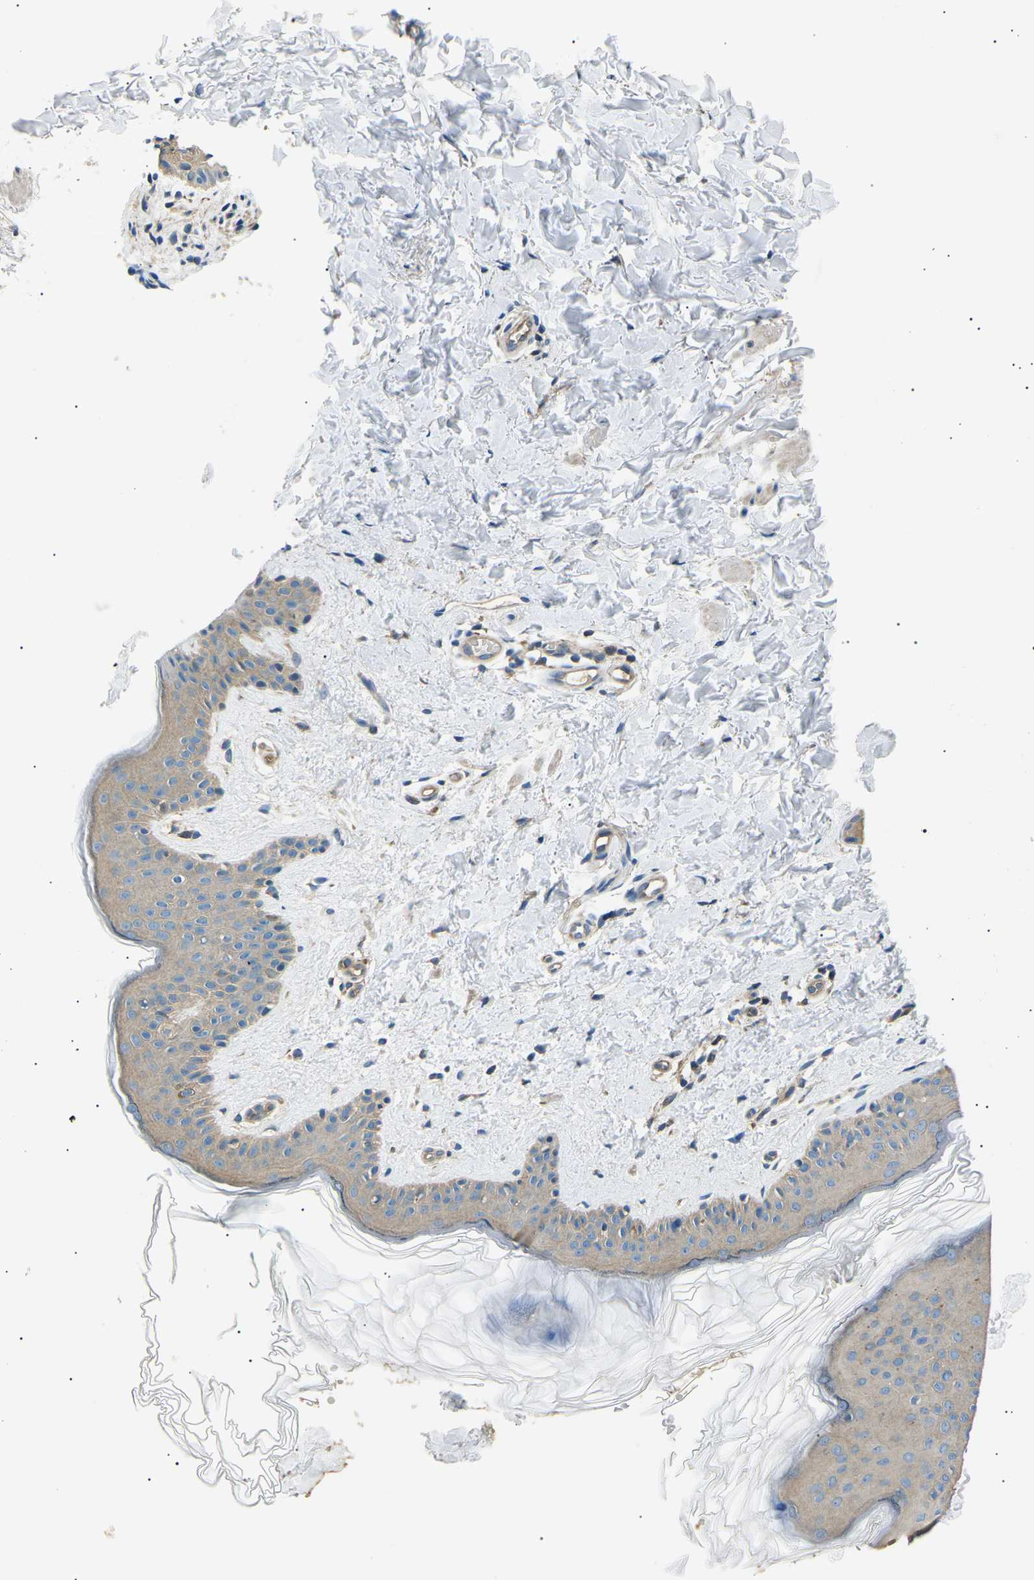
{"staining": {"intensity": "negative", "quantity": "none", "location": "none"}, "tissue": "skin", "cell_type": "Fibroblasts", "image_type": "normal", "snomed": [{"axis": "morphology", "description": "Normal tissue, NOS"}, {"axis": "topography", "description": "Skin"}], "caption": "IHC image of benign human skin stained for a protein (brown), which reveals no expression in fibroblasts.", "gene": "SLK", "patient": {"sex": "male", "age": 40}}